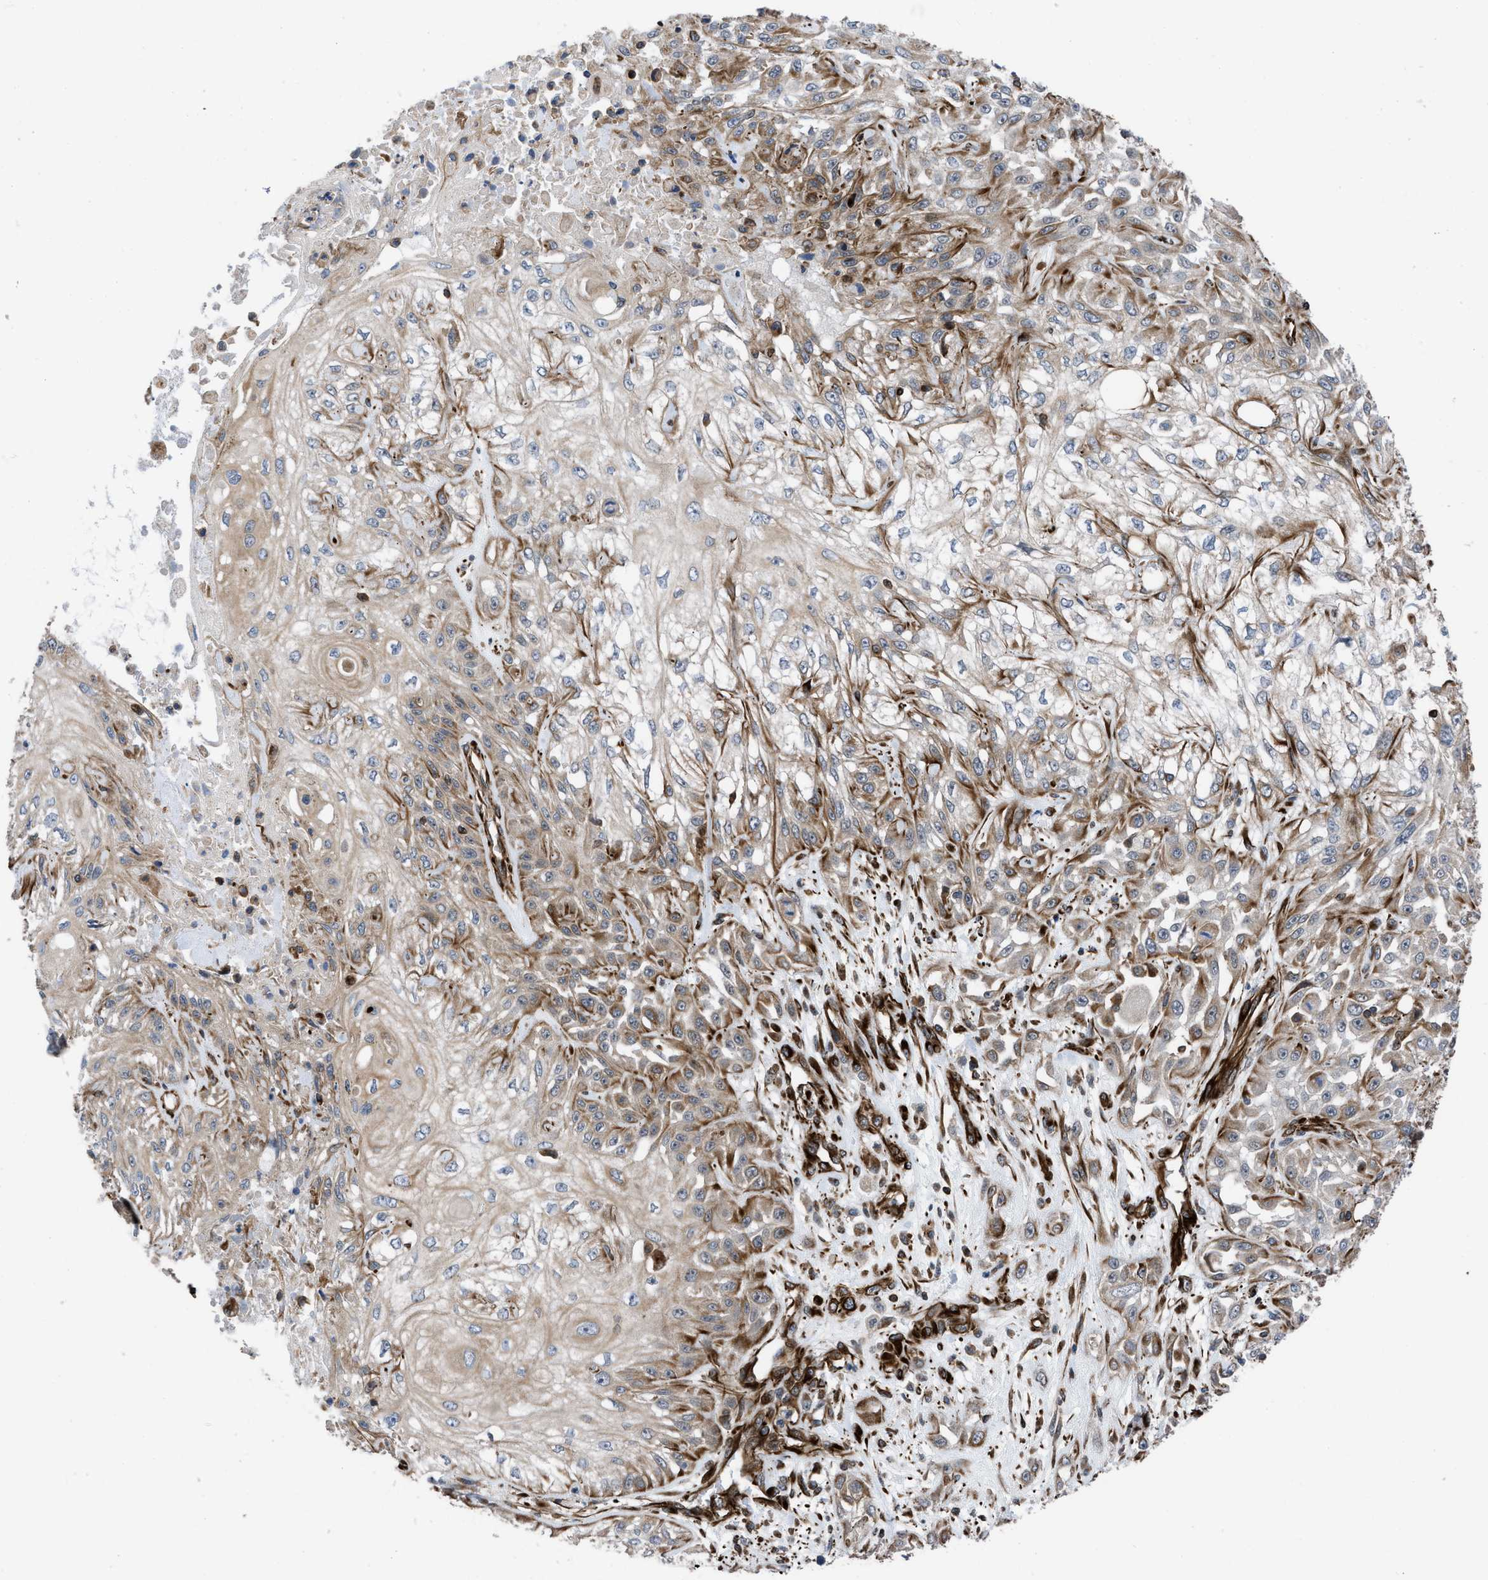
{"staining": {"intensity": "moderate", "quantity": "25%-75%", "location": "cytoplasmic/membranous"}, "tissue": "skin cancer", "cell_type": "Tumor cells", "image_type": "cancer", "snomed": [{"axis": "morphology", "description": "Squamous cell carcinoma, NOS"}, {"axis": "morphology", "description": "Squamous cell carcinoma, metastatic, NOS"}, {"axis": "topography", "description": "Skin"}, {"axis": "topography", "description": "Lymph node"}], "caption": "Human skin cancer (squamous cell carcinoma) stained with a brown dye demonstrates moderate cytoplasmic/membranous positive staining in approximately 25%-75% of tumor cells.", "gene": "PTPRE", "patient": {"sex": "male", "age": 75}}